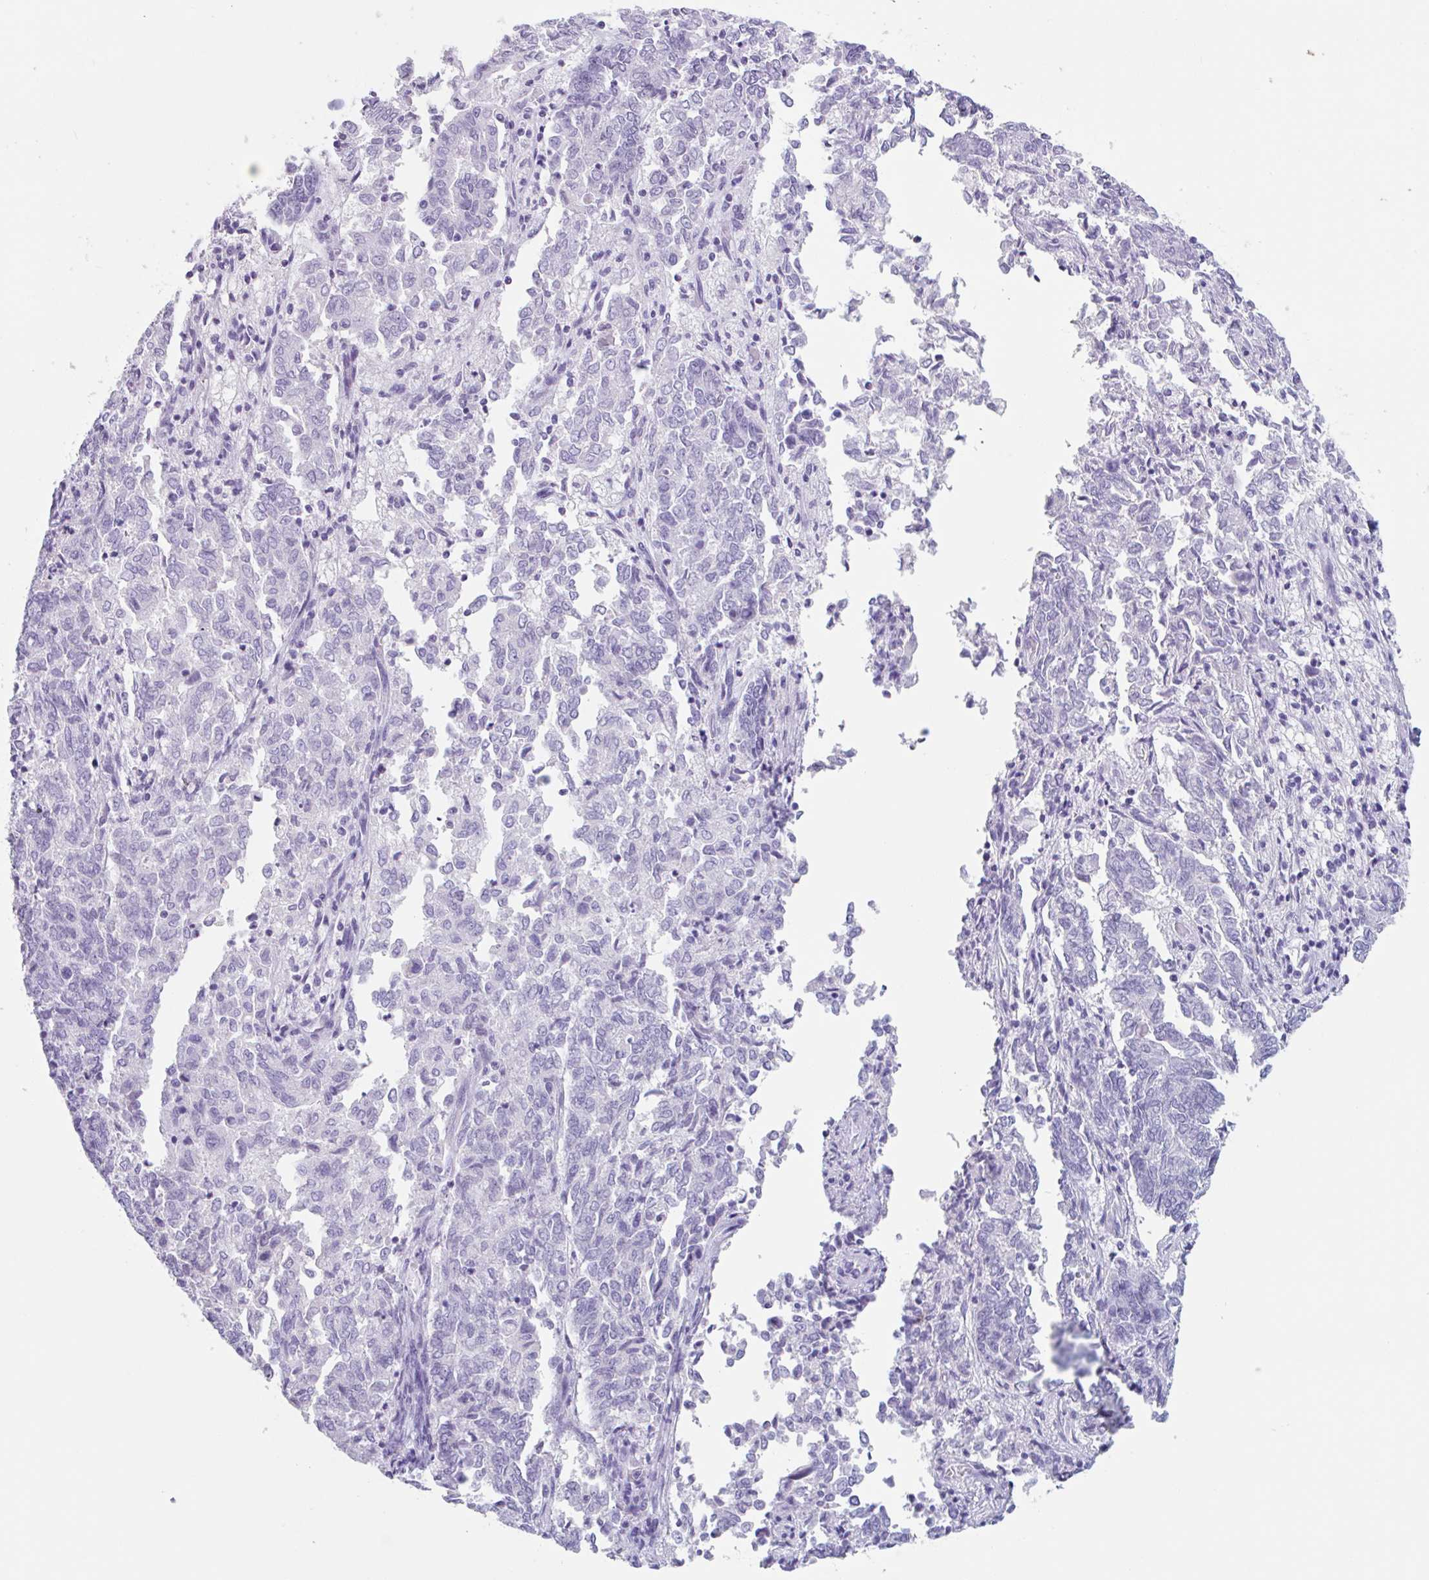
{"staining": {"intensity": "negative", "quantity": "none", "location": "none"}, "tissue": "endometrial cancer", "cell_type": "Tumor cells", "image_type": "cancer", "snomed": [{"axis": "morphology", "description": "Adenocarcinoma, NOS"}, {"axis": "topography", "description": "Endometrium"}], "caption": "Human endometrial adenocarcinoma stained for a protein using IHC demonstrates no staining in tumor cells.", "gene": "EMC4", "patient": {"sex": "female", "age": 80}}